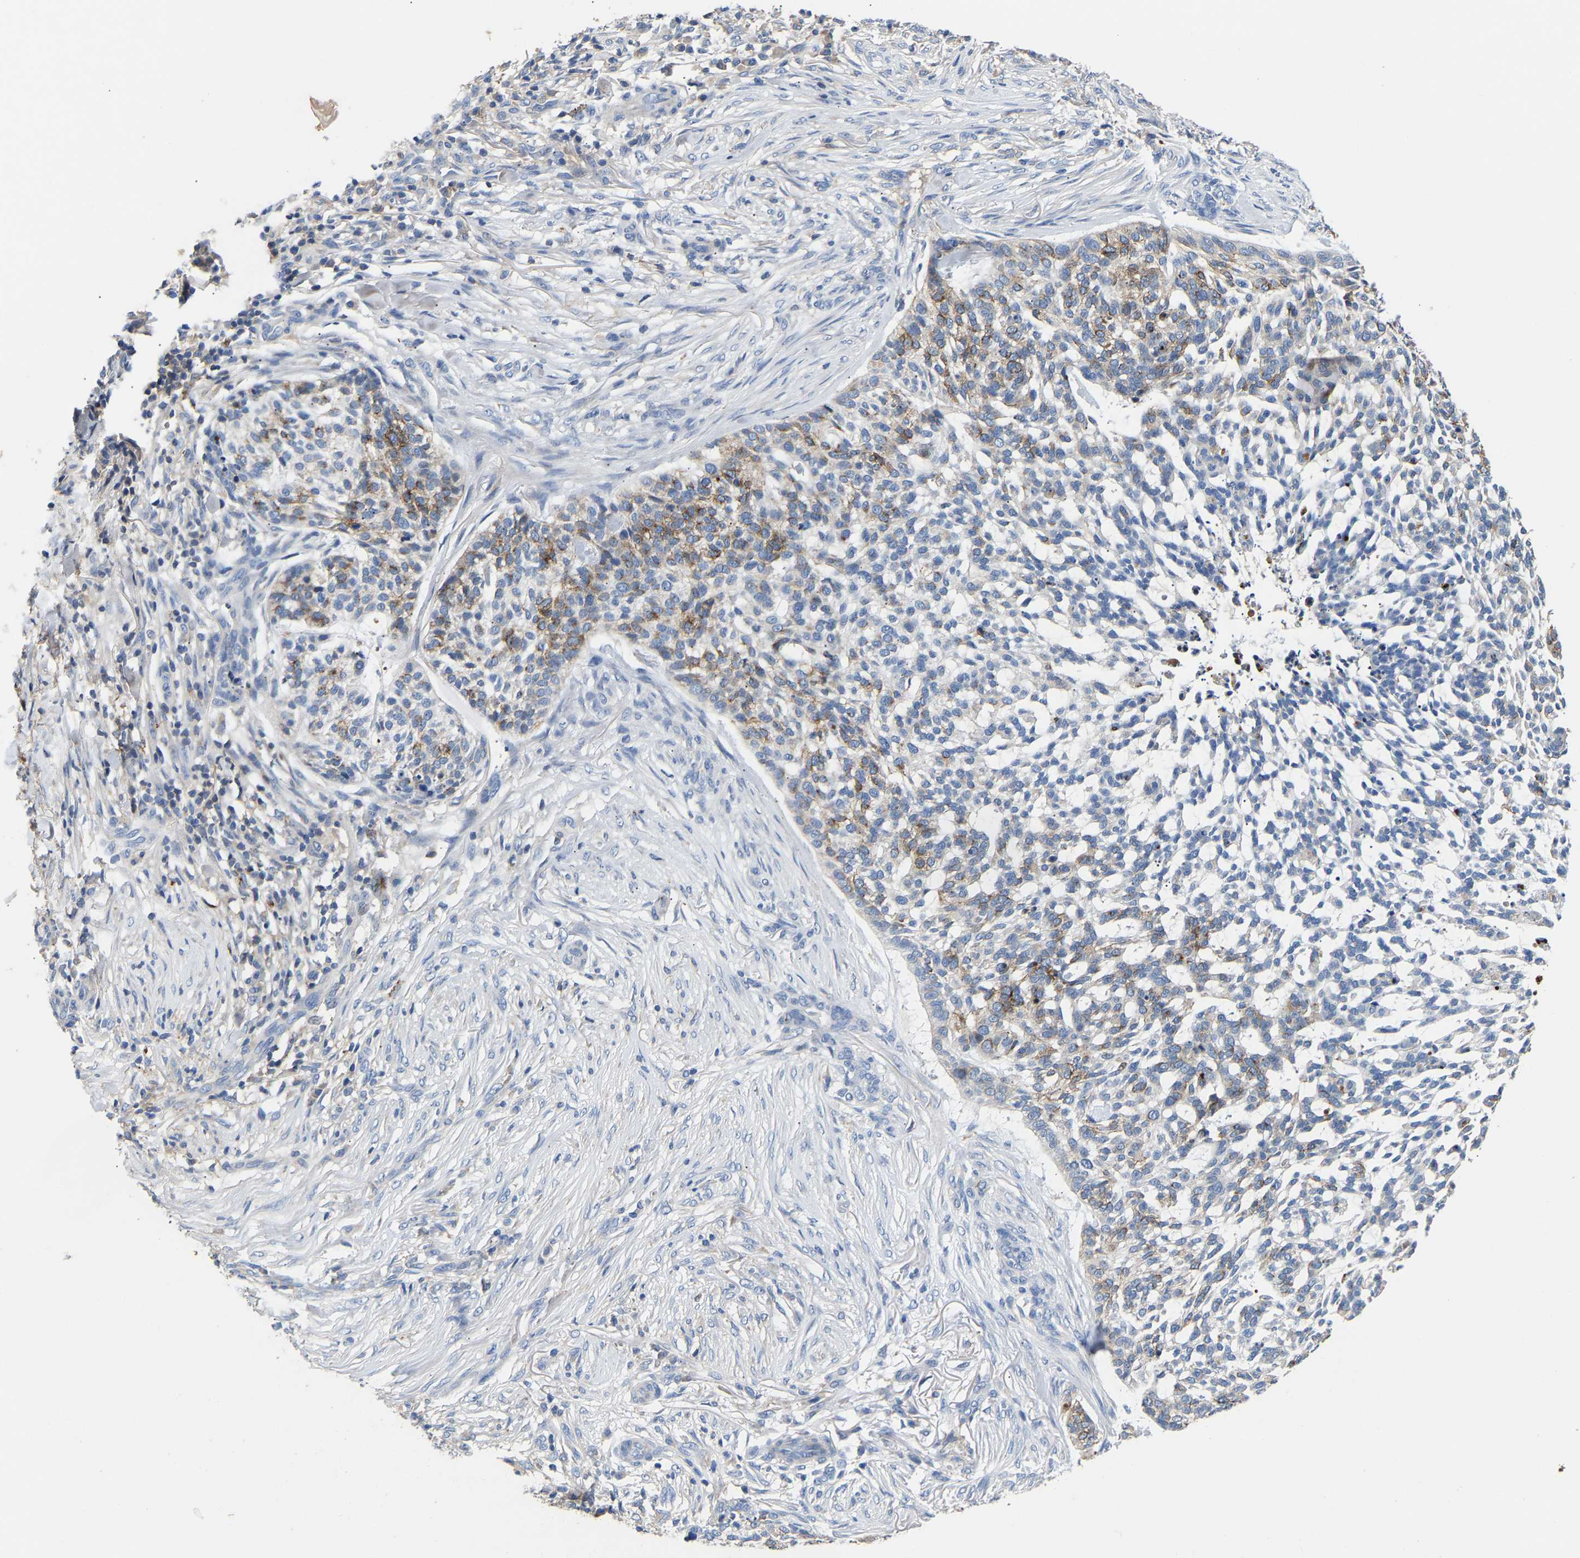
{"staining": {"intensity": "moderate", "quantity": "<25%", "location": "cytoplasmic/membranous"}, "tissue": "skin cancer", "cell_type": "Tumor cells", "image_type": "cancer", "snomed": [{"axis": "morphology", "description": "Basal cell carcinoma"}, {"axis": "topography", "description": "Skin"}], "caption": "The image displays immunohistochemical staining of basal cell carcinoma (skin). There is moderate cytoplasmic/membranous positivity is seen in about <25% of tumor cells. Using DAB (brown) and hematoxylin (blue) stains, captured at high magnification using brightfield microscopy.", "gene": "CCDC171", "patient": {"sex": "female", "age": 64}}